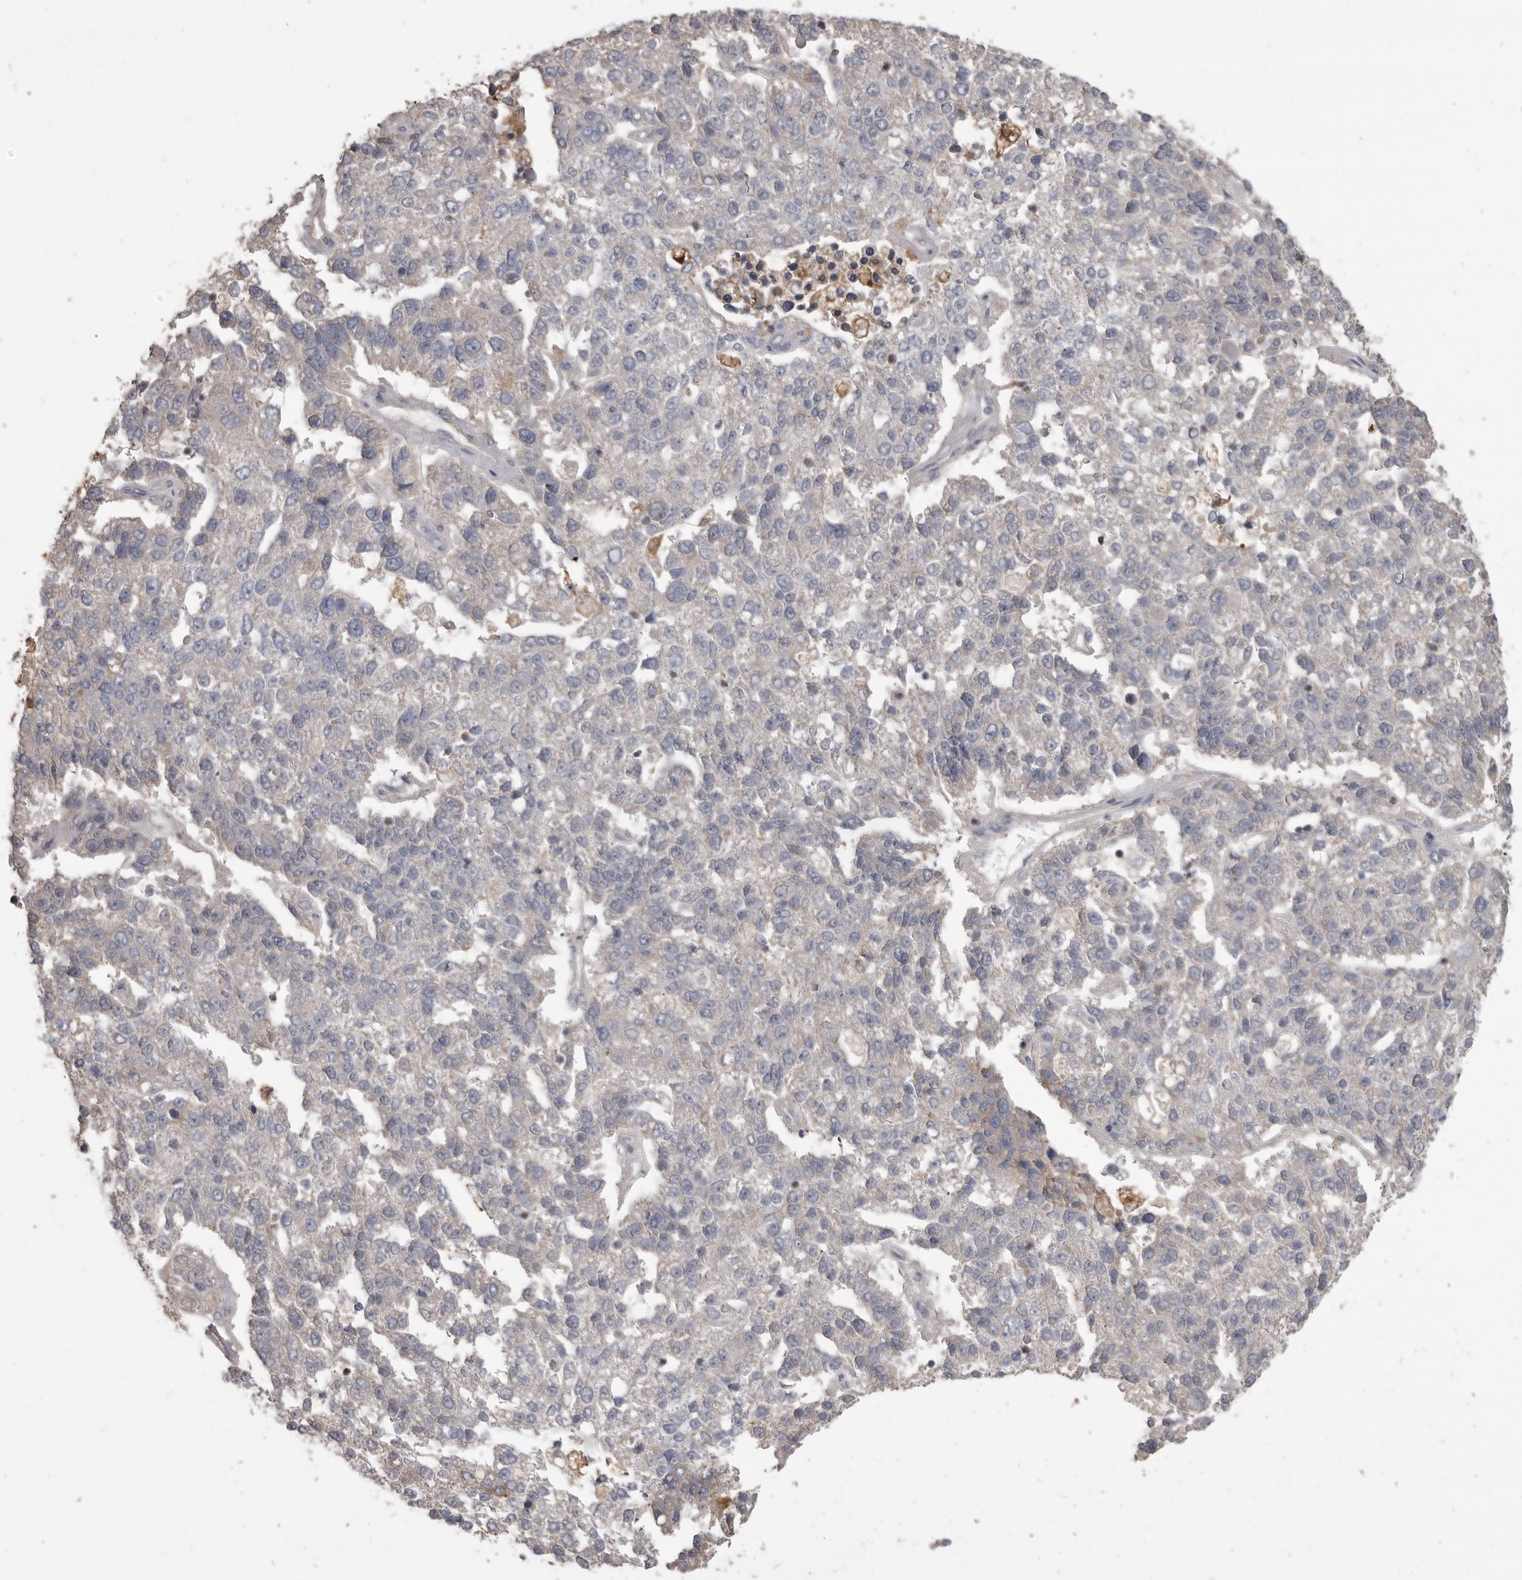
{"staining": {"intensity": "negative", "quantity": "none", "location": "none"}, "tissue": "pancreatic cancer", "cell_type": "Tumor cells", "image_type": "cancer", "snomed": [{"axis": "morphology", "description": "Adenocarcinoma, NOS"}, {"axis": "topography", "description": "Pancreas"}], "caption": "Protein analysis of pancreatic cancer (adenocarcinoma) reveals no significant positivity in tumor cells. (Brightfield microscopy of DAB (3,3'-diaminobenzidine) immunohistochemistry (IHC) at high magnification).", "gene": "CMTM6", "patient": {"sex": "female", "age": 61}}